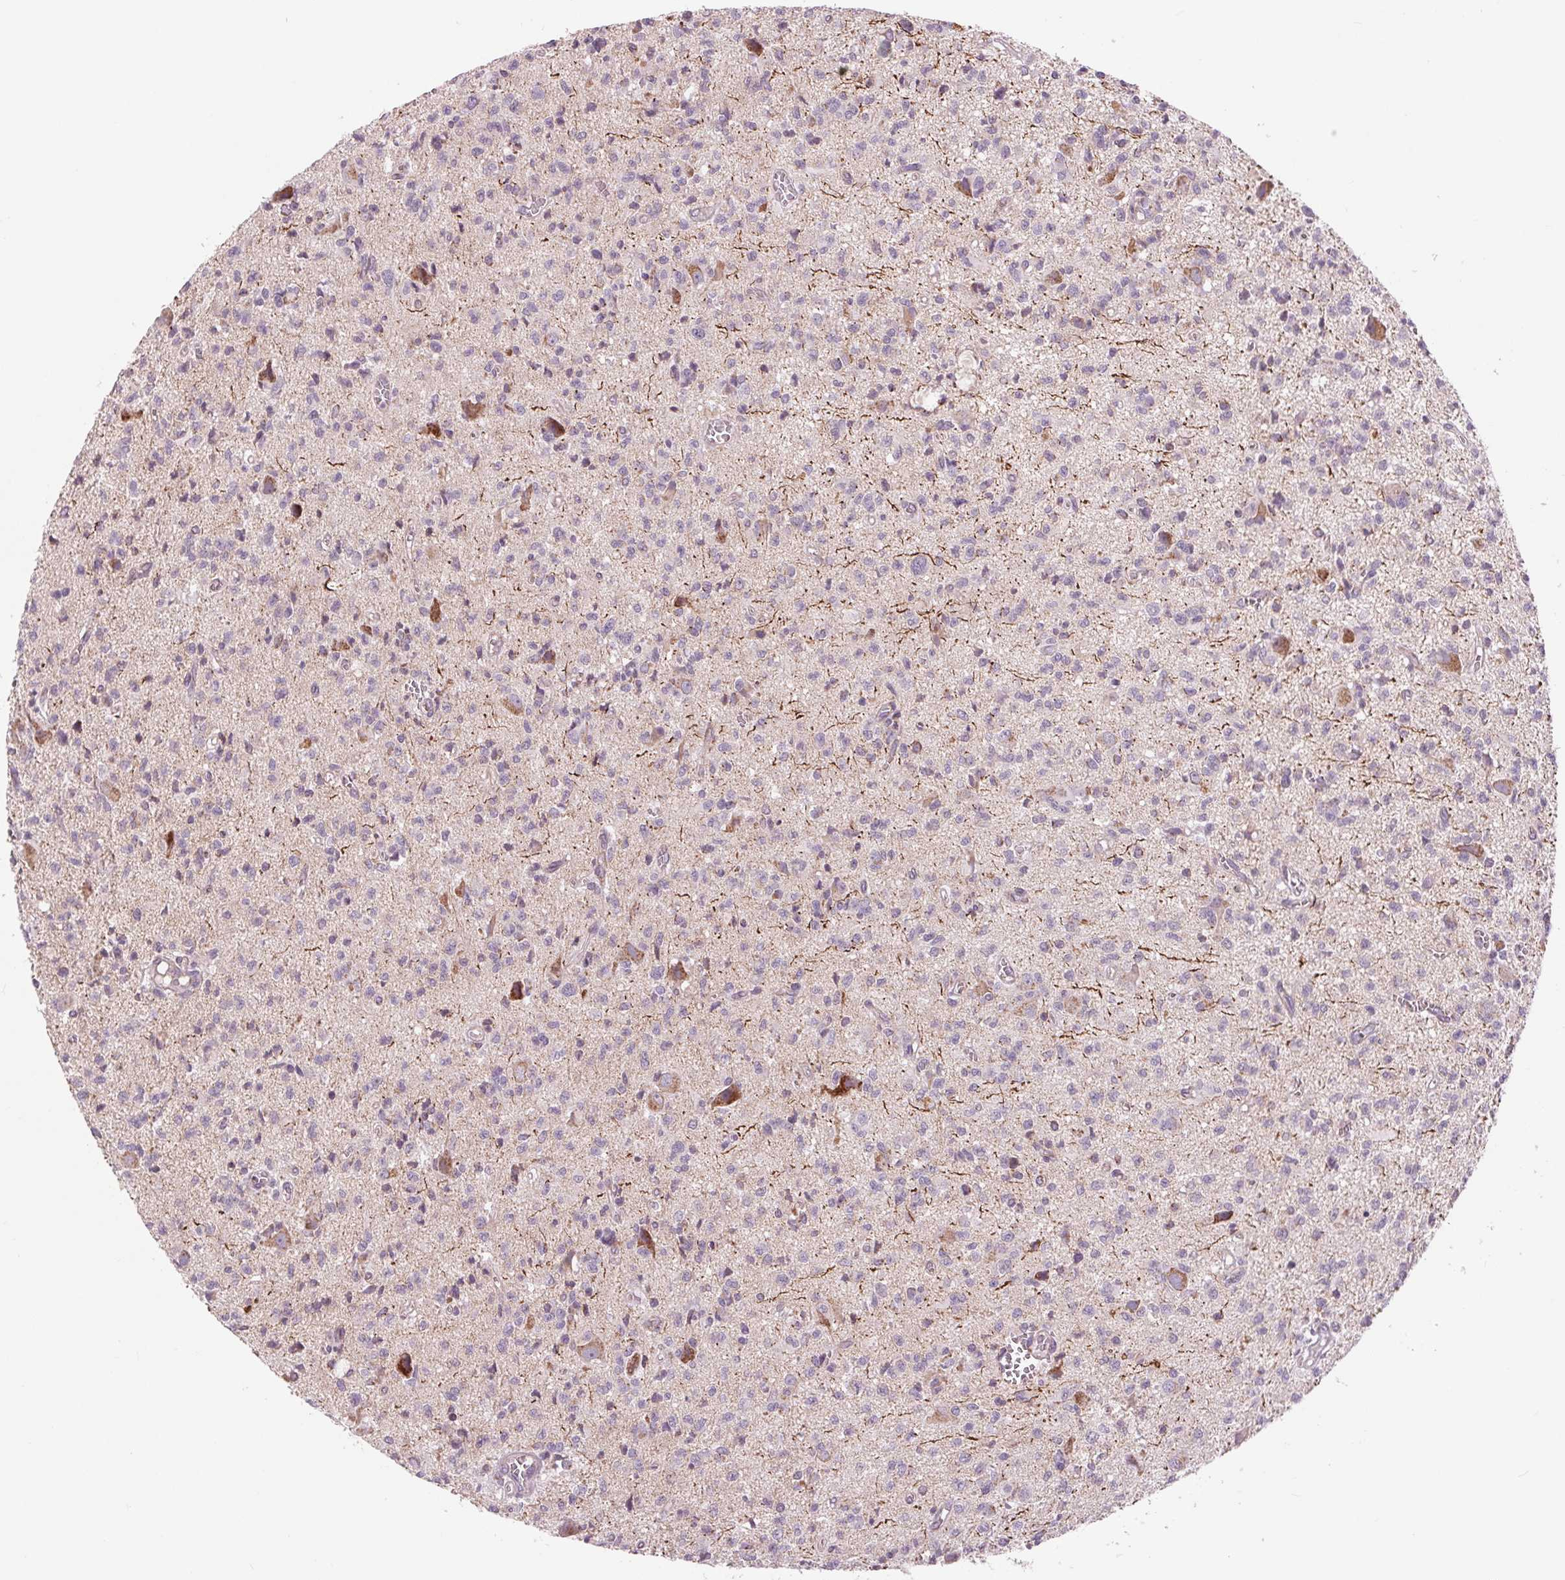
{"staining": {"intensity": "negative", "quantity": "none", "location": "none"}, "tissue": "glioma", "cell_type": "Tumor cells", "image_type": "cancer", "snomed": [{"axis": "morphology", "description": "Glioma, malignant, Low grade"}, {"axis": "topography", "description": "Brain"}], "caption": "Immunohistochemical staining of human glioma displays no significant positivity in tumor cells. Nuclei are stained in blue.", "gene": "COX6A1", "patient": {"sex": "male", "age": 64}}